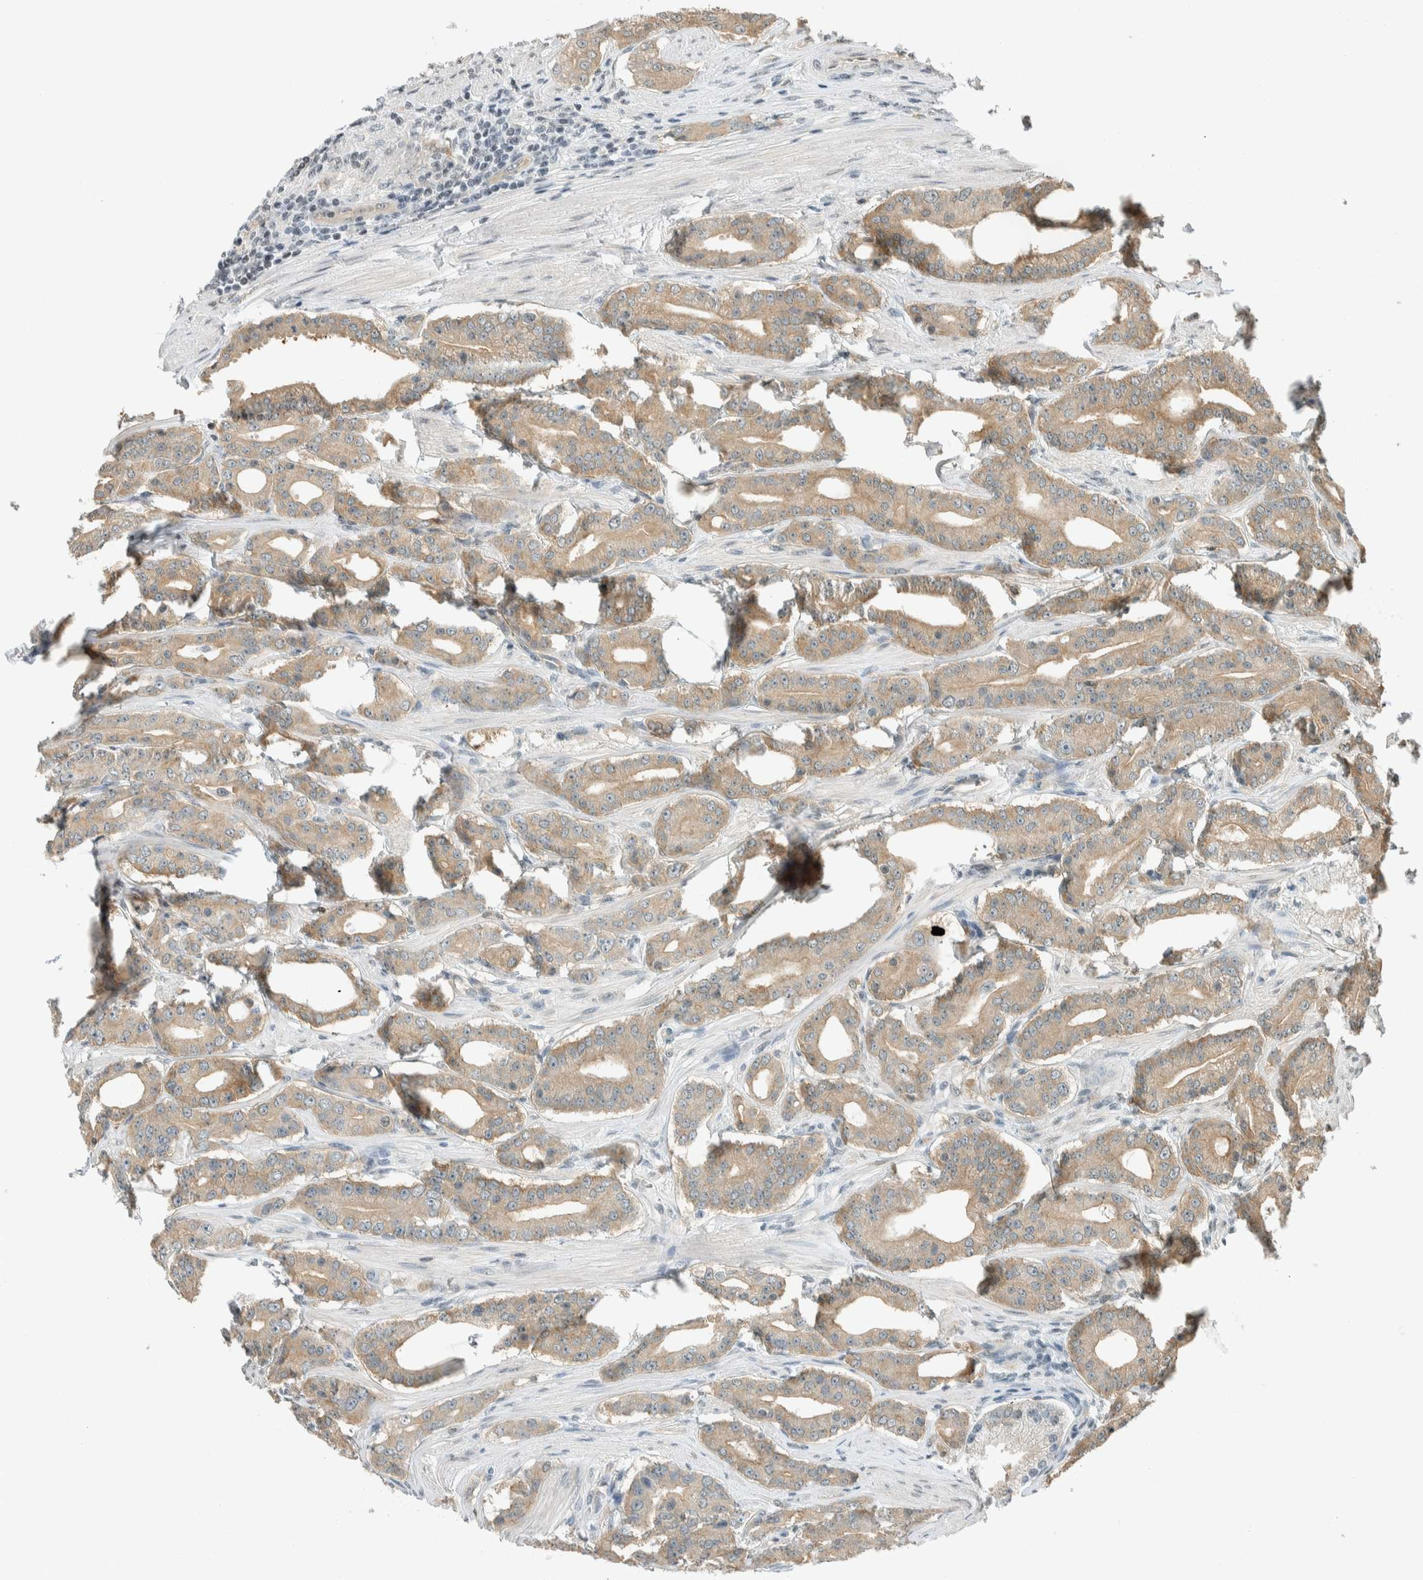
{"staining": {"intensity": "weak", "quantity": ">75%", "location": "cytoplasmic/membranous"}, "tissue": "prostate cancer", "cell_type": "Tumor cells", "image_type": "cancer", "snomed": [{"axis": "morphology", "description": "Adenocarcinoma, High grade"}, {"axis": "topography", "description": "Prostate"}], "caption": "Tumor cells display low levels of weak cytoplasmic/membranous positivity in approximately >75% of cells in prostate cancer (high-grade adenocarcinoma). (Stains: DAB (3,3'-diaminobenzidine) in brown, nuclei in blue, Microscopy: brightfield microscopy at high magnification).", "gene": "NIBAN2", "patient": {"sex": "male", "age": 71}}